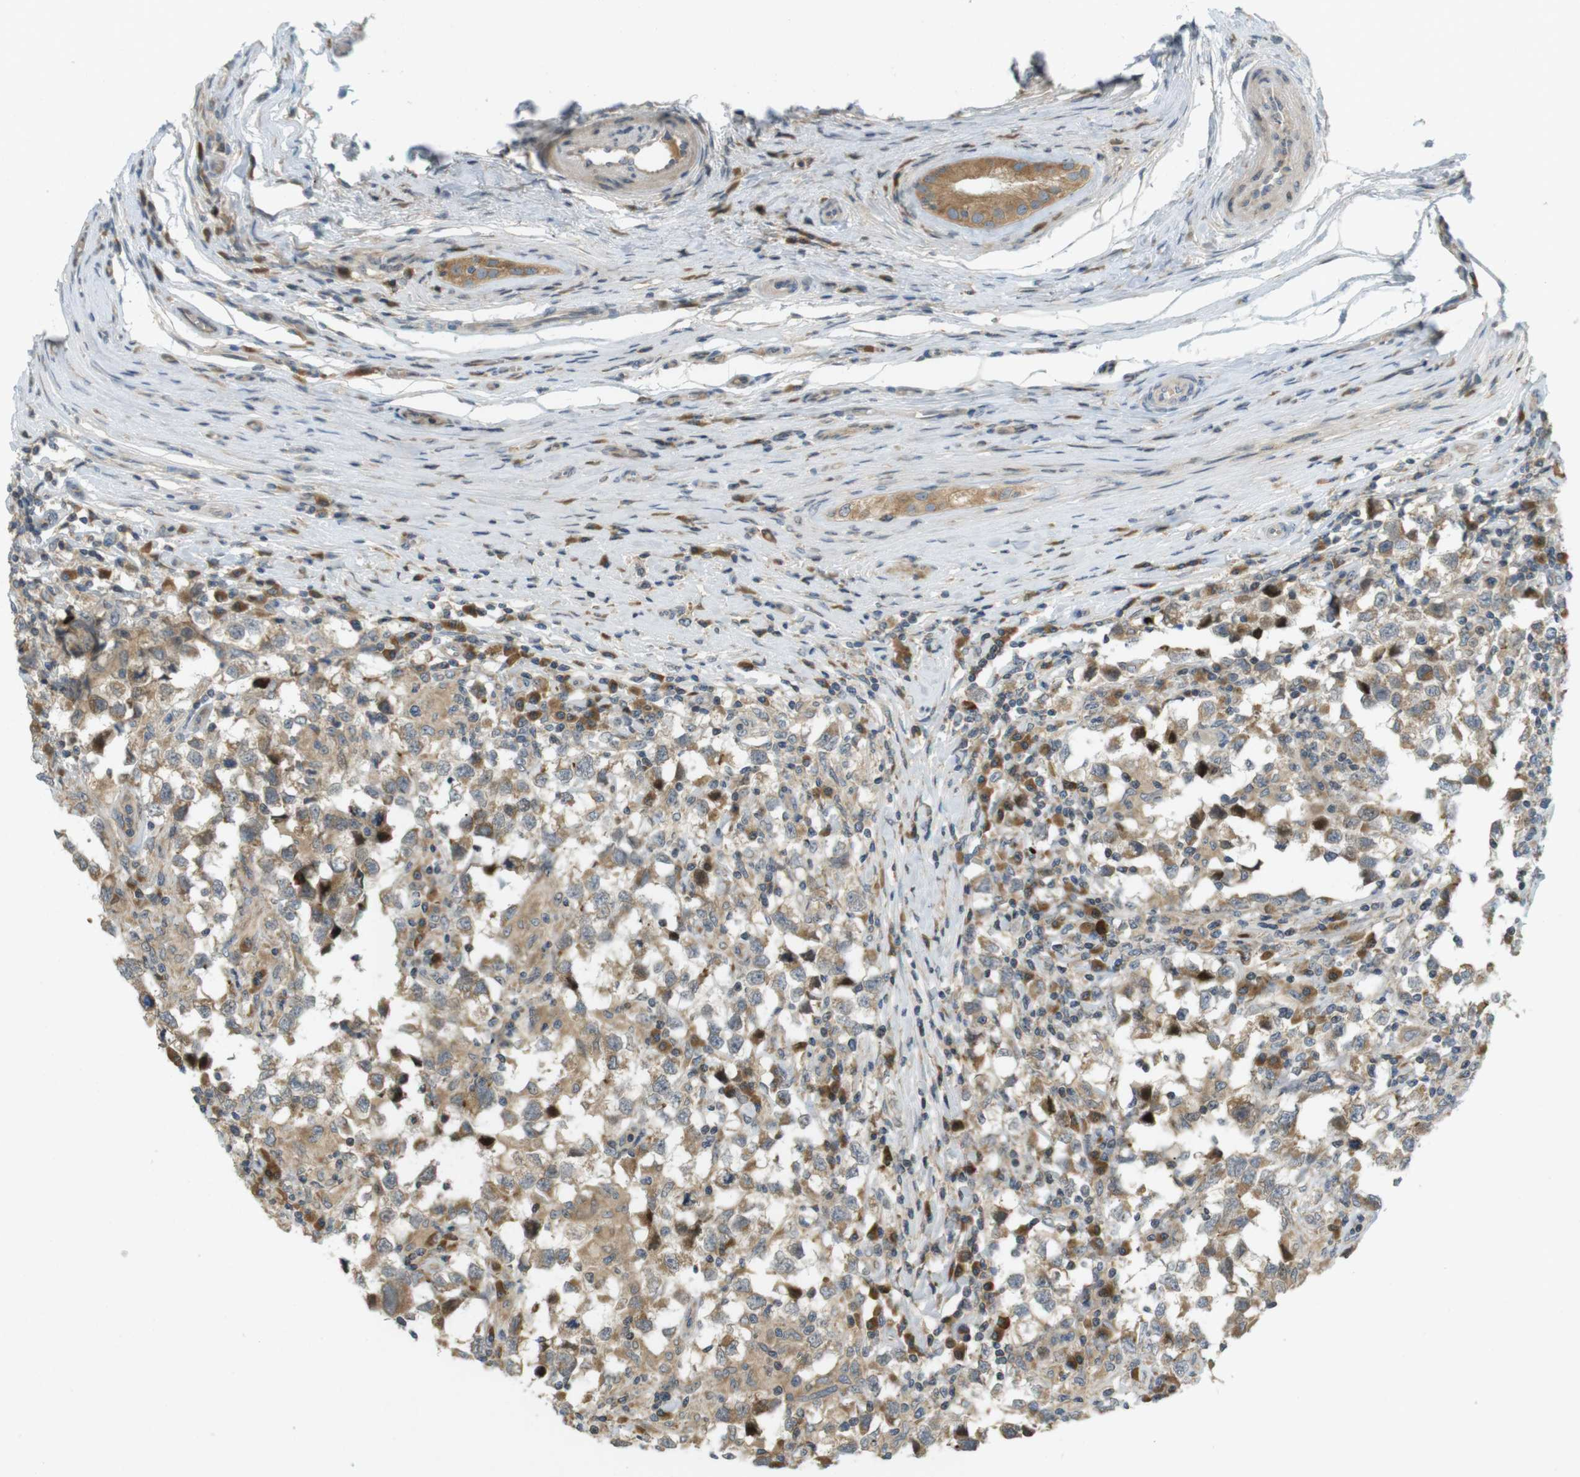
{"staining": {"intensity": "moderate", "quantity": ">75%", "location": "cytoplasmic/membranous"}, "tissue": "testis cancer", "cell_type": "Tumor cells", "image_type": "cancer", "snomed": [{"axis": "morphology", "description": "Carcinoma, Embryonal, NOS"}, {"axis": "topography", "description": "Testis"}], "caption": "Testis cancer was stained to show a protein in brown. There is medium levels of moderate cytoplasmic/membranous expression in about >75% of tumor cells. The staining was performed using DAB to visualize the protein expression in brown, while the nuclei were stained in blue with hematoxylin (Magnification: 20x).", "gene": "CLRN3", "patient": {"sex": "male", "age": 21}}